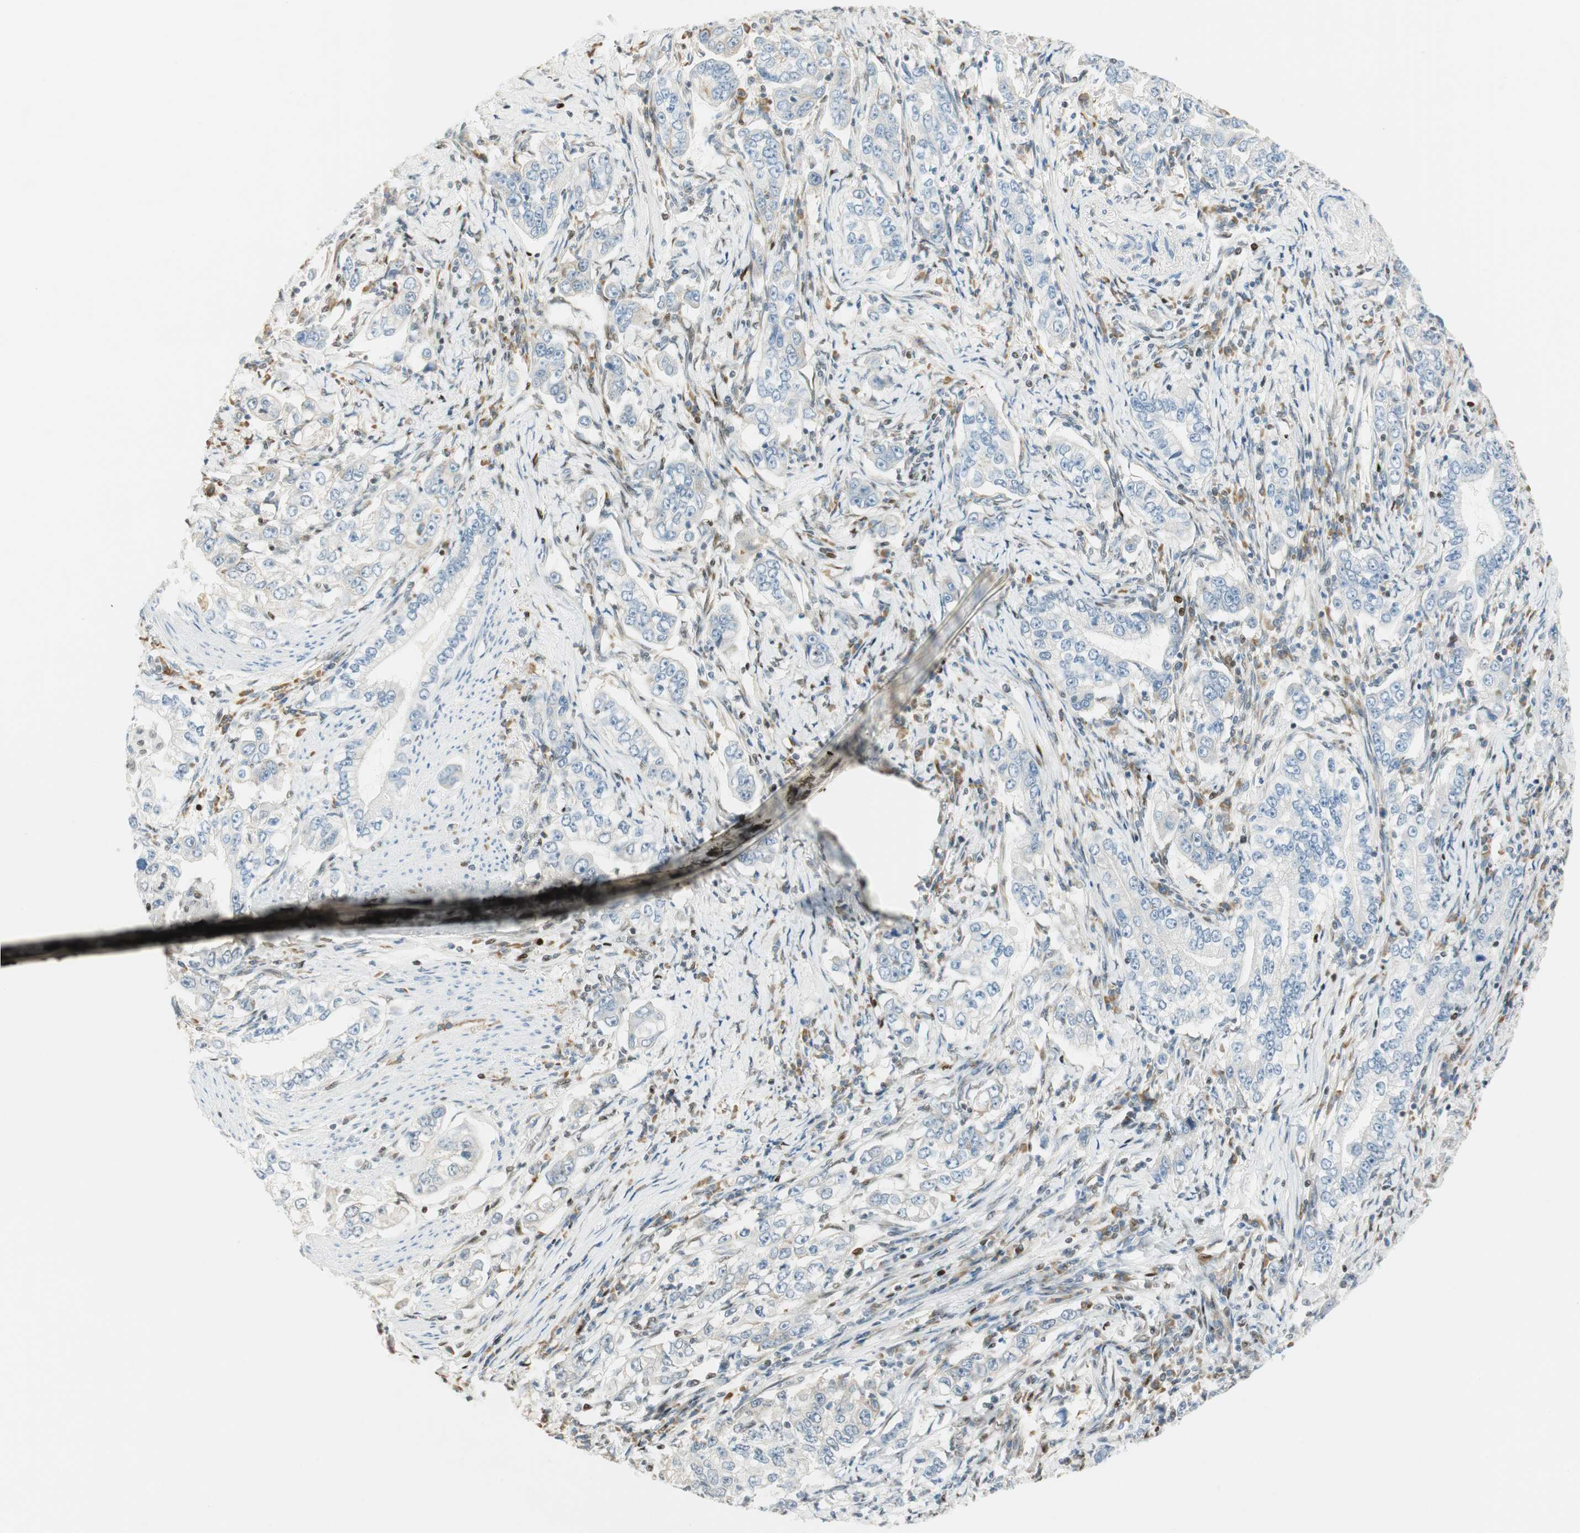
{"staining": {"intensity": "negative", "quantity": "none", "location": "none"}, "tissue": "stomach cancer", "cell_type": "Tumor cells", "image_type": "cancer", "snomed": [{"axis": "morphology", "description": "Adenocarcinoma, NOS"}, {"axis": "topography", "description": "Stomach, lower"}], "caption": "This is an immunohistochemistry (IHC) photomicrograph of human stomach adenocarcinoma. There is no positivity in tumor cells.", "gene": "MSX2", "patient": {"sex": "female", "age": 72}}